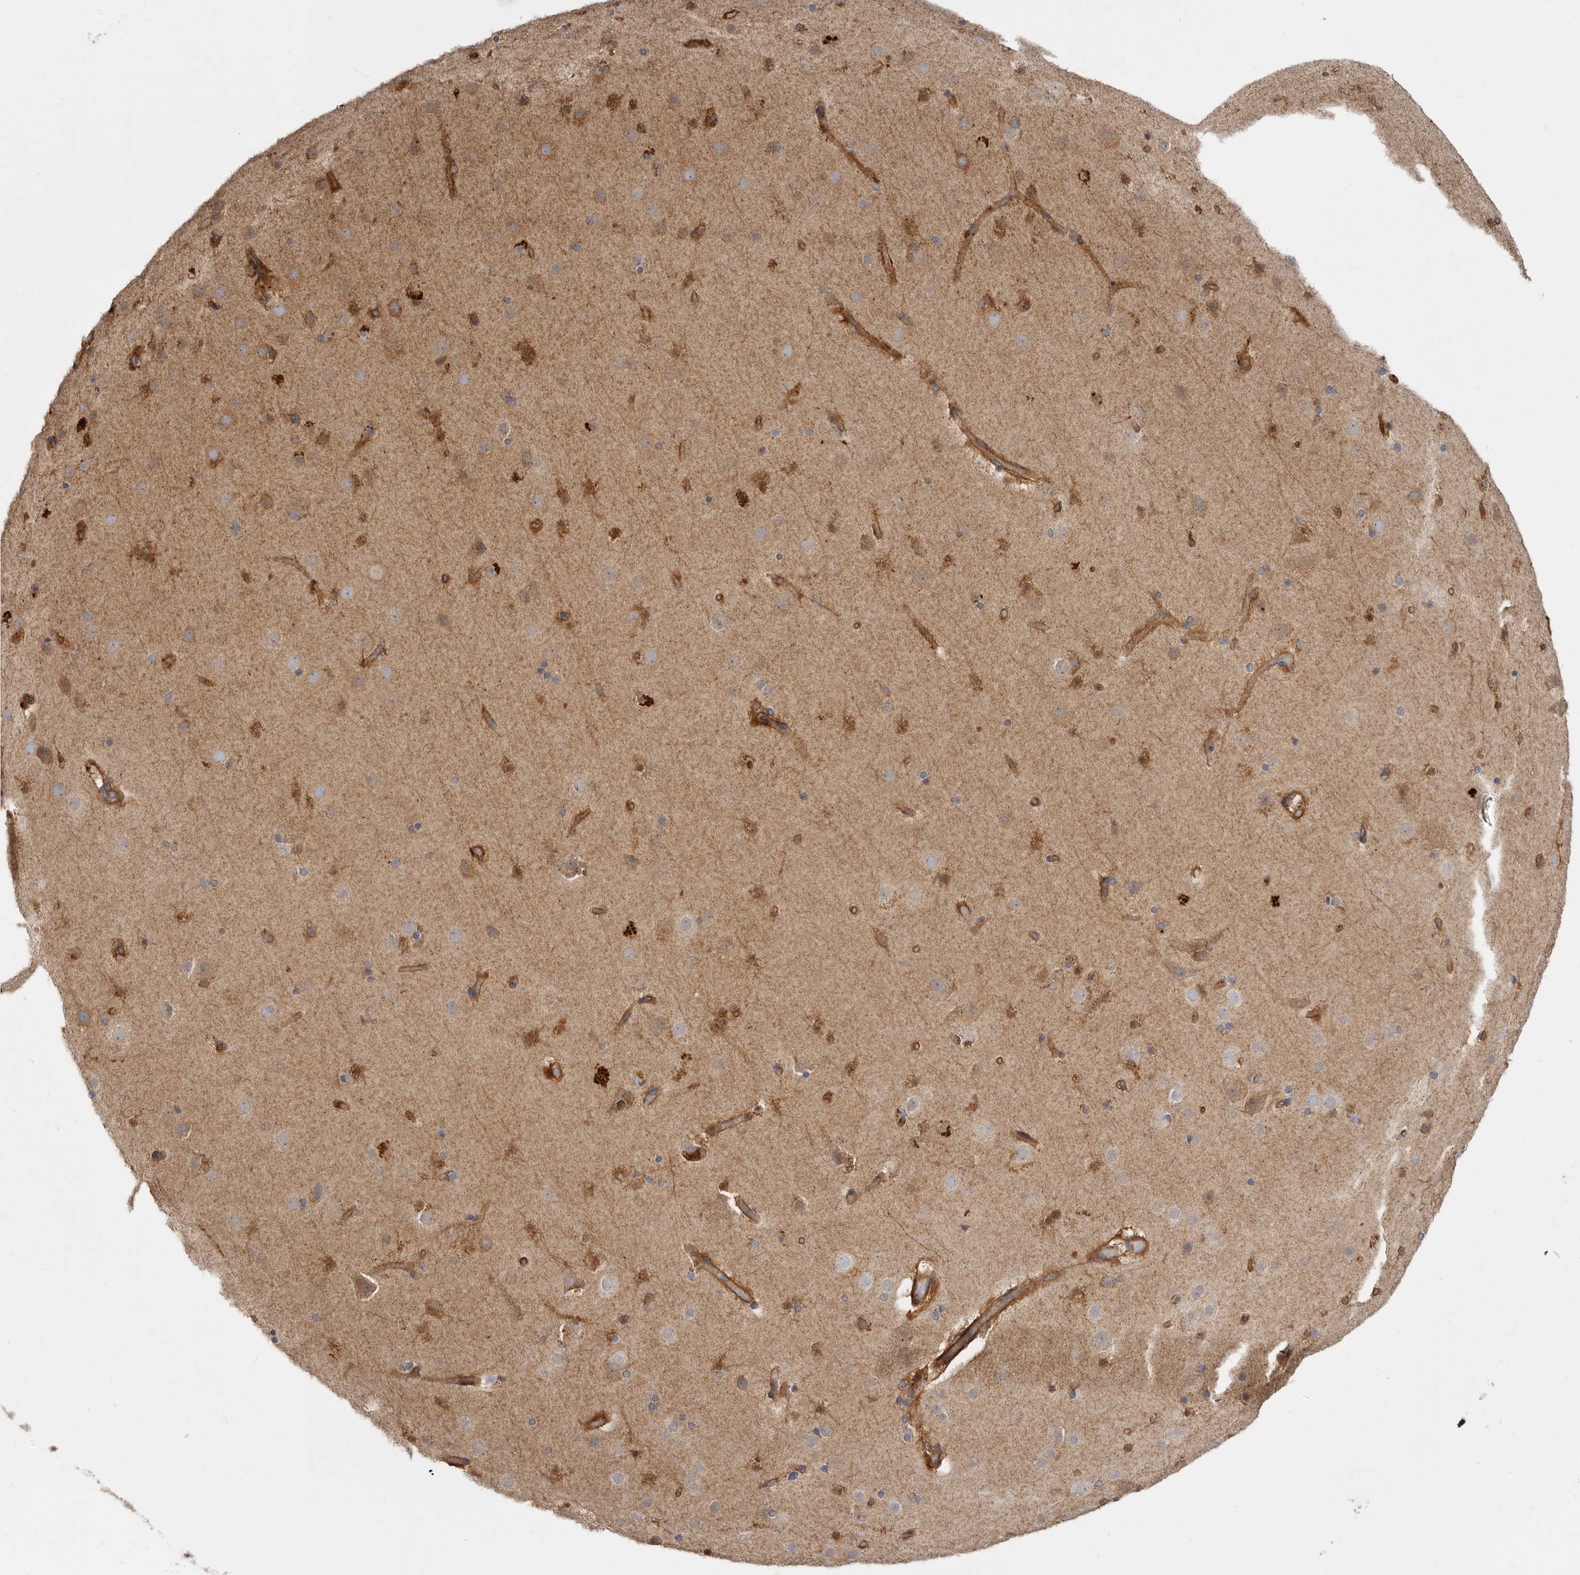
{"staining": {"intensity": "moderate", "quantity": ">75%", "location": "cytoplasmic/membranous"}, "tissue": "cerebral cortex", "cell_type": "Endothelial cells", "image_type": "normal", "snomed": [{"axis": "morphology", "description": "Normal tissue, NOS"}, {"axis": "topography", "description": "Cerebral cortex"}], "caption": "Immunohistochemistry (IHC) (DAB) staining of normal human cerebral cortex demonstrates moderate cytoplasmic/membranous protein expression in about >75% of endothelial cells. (Brightfield microscopy of DAB IHC at high magnification).", "gene": "ENAH", "patient": {"sex": "male", "age": 57}}